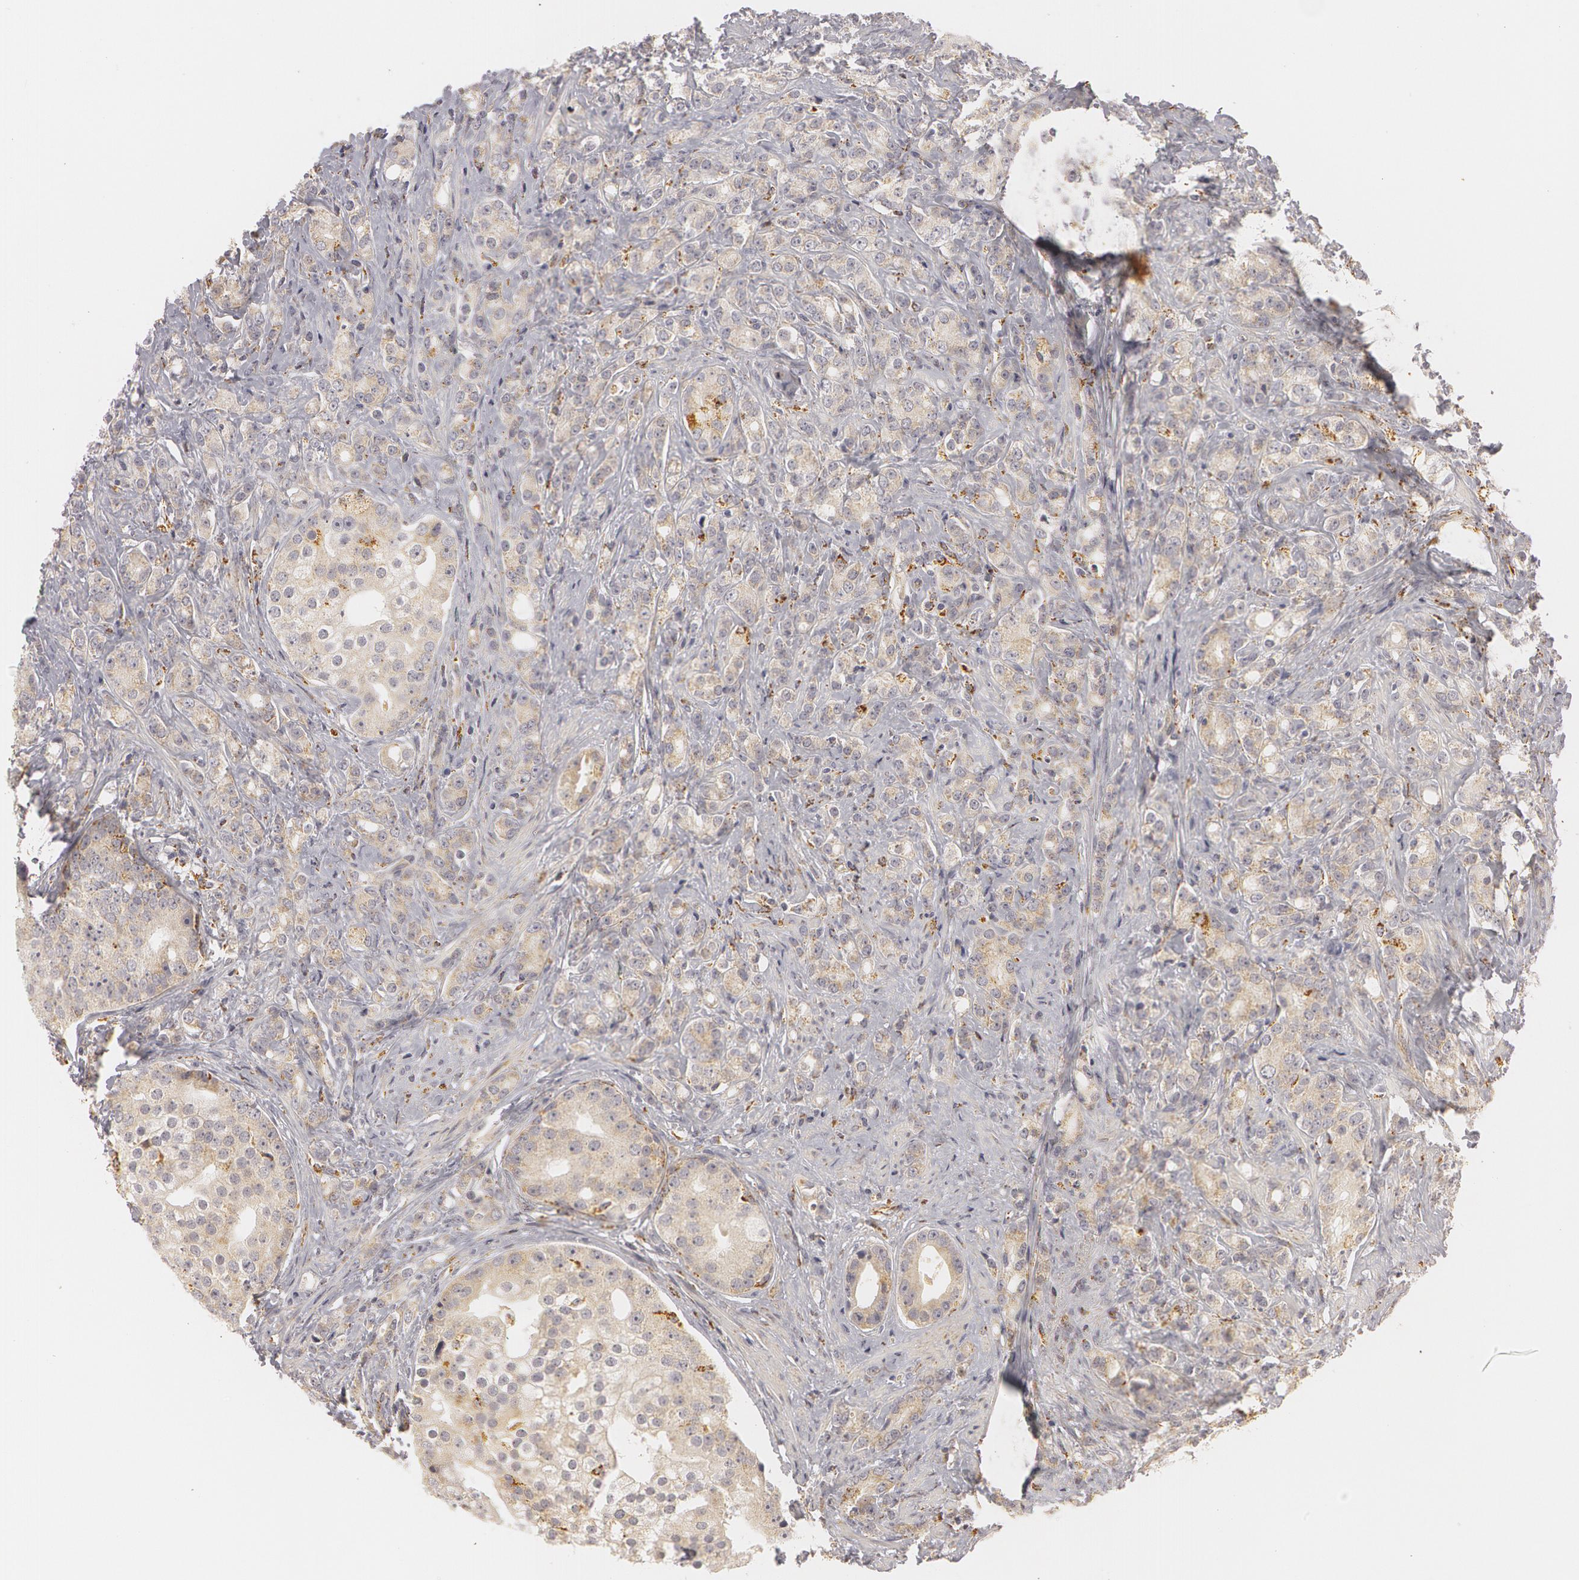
{"staining": {"intensity": "weak", "quantity": ">75%", "location": "cytoplasmic/membranous"}, "tissue": "prostate cancer", "cell_type": "Tumor cells", "image_type": "cancer", "snomed": [{"axis": "morphology", "description": "Adenocarcinoma, Medium grade"}, {"axis": "topography", "description": "Prostate"}], "caption": "Immunohistochemical staining of human adenocarcinoma (medium-grade) (prostate) exhibits low levels of weak cytoplasmic/membranous protein staining in approximately >75% of tumor cells.", "gene": "C7", "patient": {"sex": "male", "age": 59}}